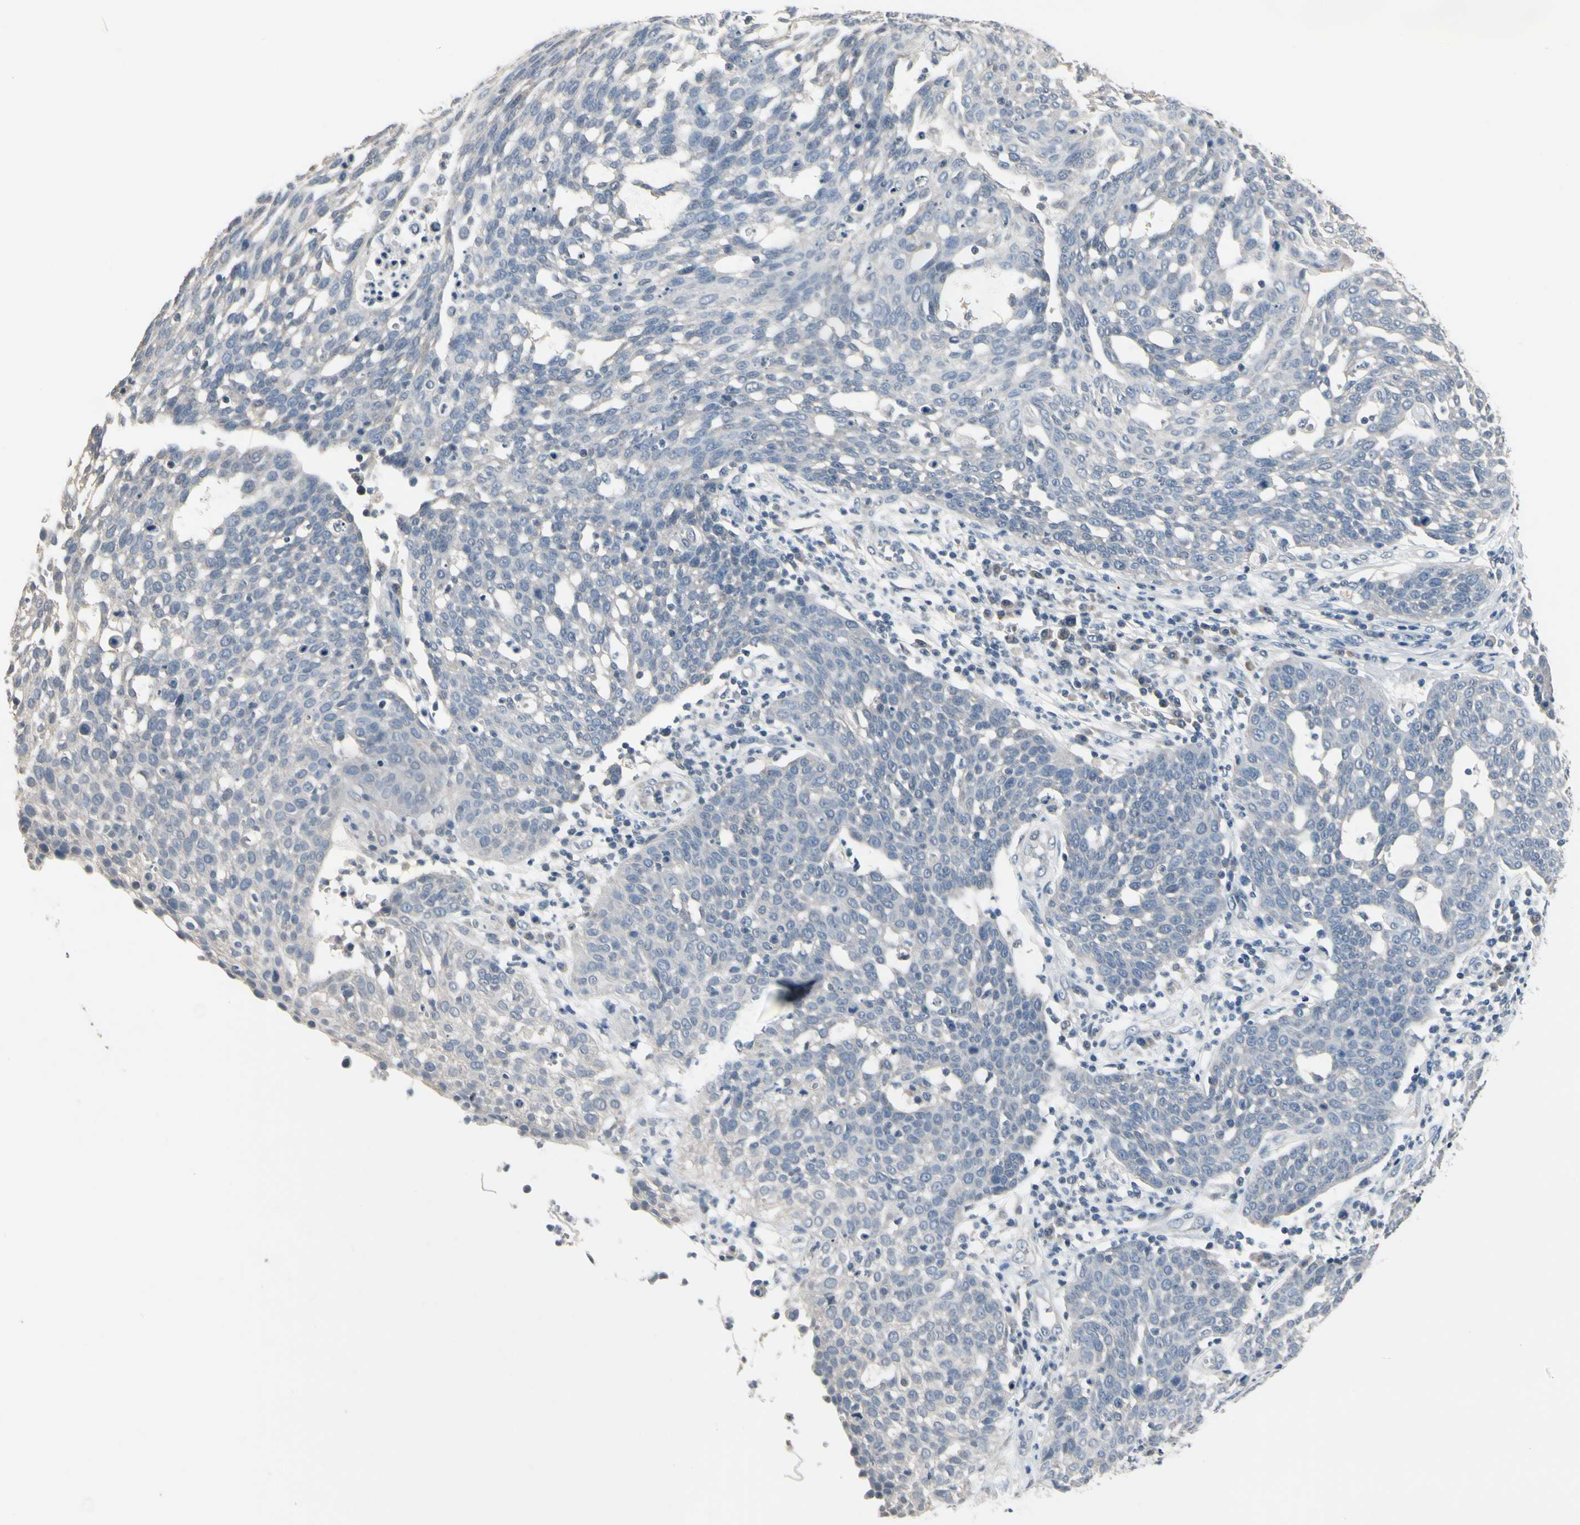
{"staining": {"intensity": "negative", "quantity": "none", "location": "none"}, "tissue": "cervical cancer", "cell_type": "Tumor cells", "image_type": "cancer", "snomed": [{"axis": "morphology", "description": "Squamous cell carcinoma, NOS"}, {"axis": "topography", "description": "Cervix"}], "caption": "High power microscopy image of an immunohistochemistry histopathology image of cervical cancer (squamous cell carcinoma), revealing no significant expression in tumor cells.", "gene": "SV2A", "patient": {"sex": "female", "age": 34}}